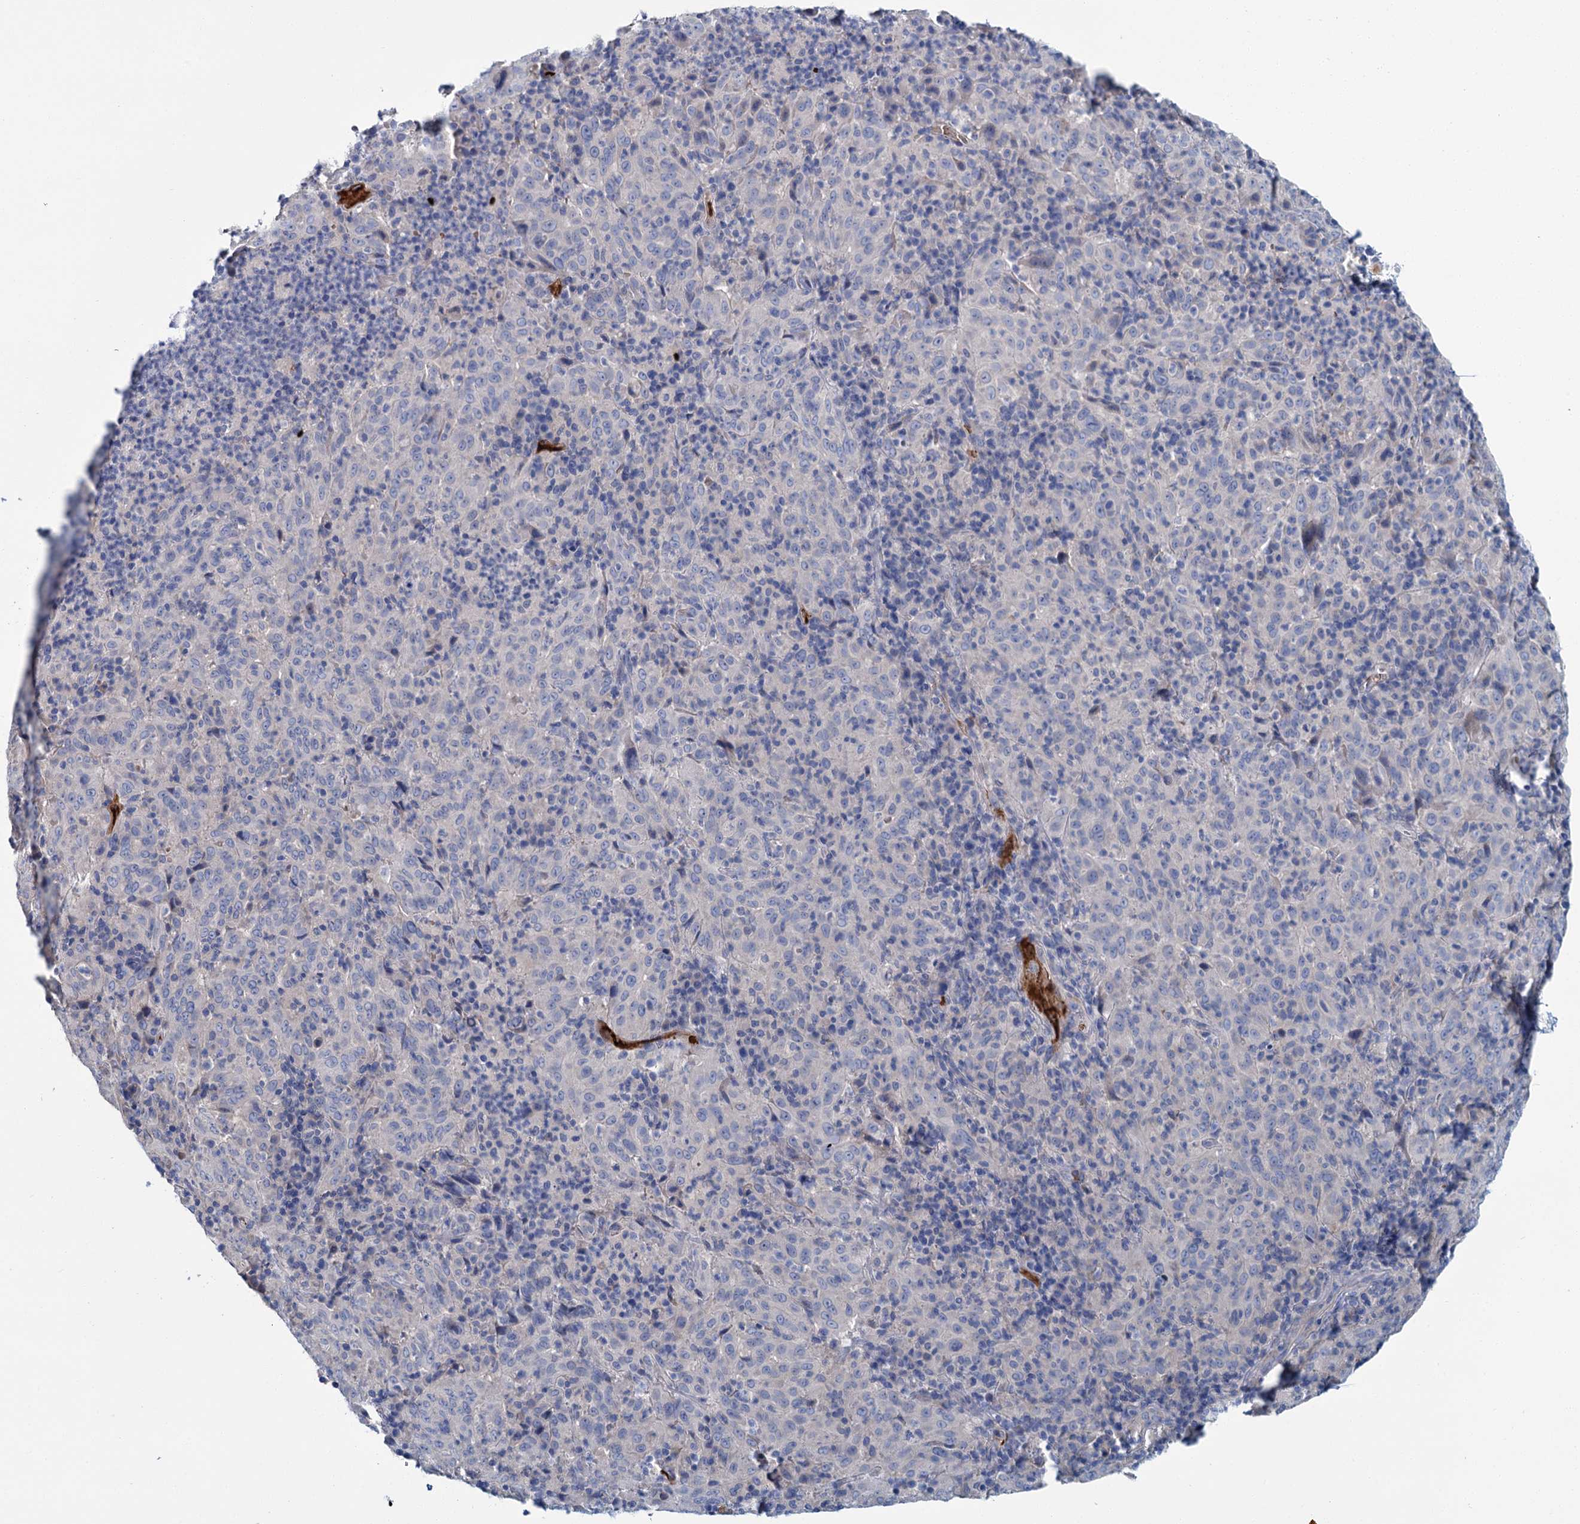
{"staining": {"intensity": "negative", "quantity": "none", "location": "none"}, "tissue": "pancreatic cancer", "cell_type": "Tumor cells", "image_type": "cancer", "snomed": [{"axis": "morphology", "description": "Adenocarcinoma, NOS"}, {"axis": "topography", "description": "Pancreas"}], "caption": "Protein analysis of adenocarcinoma (pancreatic) reveals no significant expression in tumor cells. (DAB immunohistochemistry (IHC) with hematoxylin counter stain).", "gene": "ATG2A", "patient": {"sex": "male", "age": 63}}